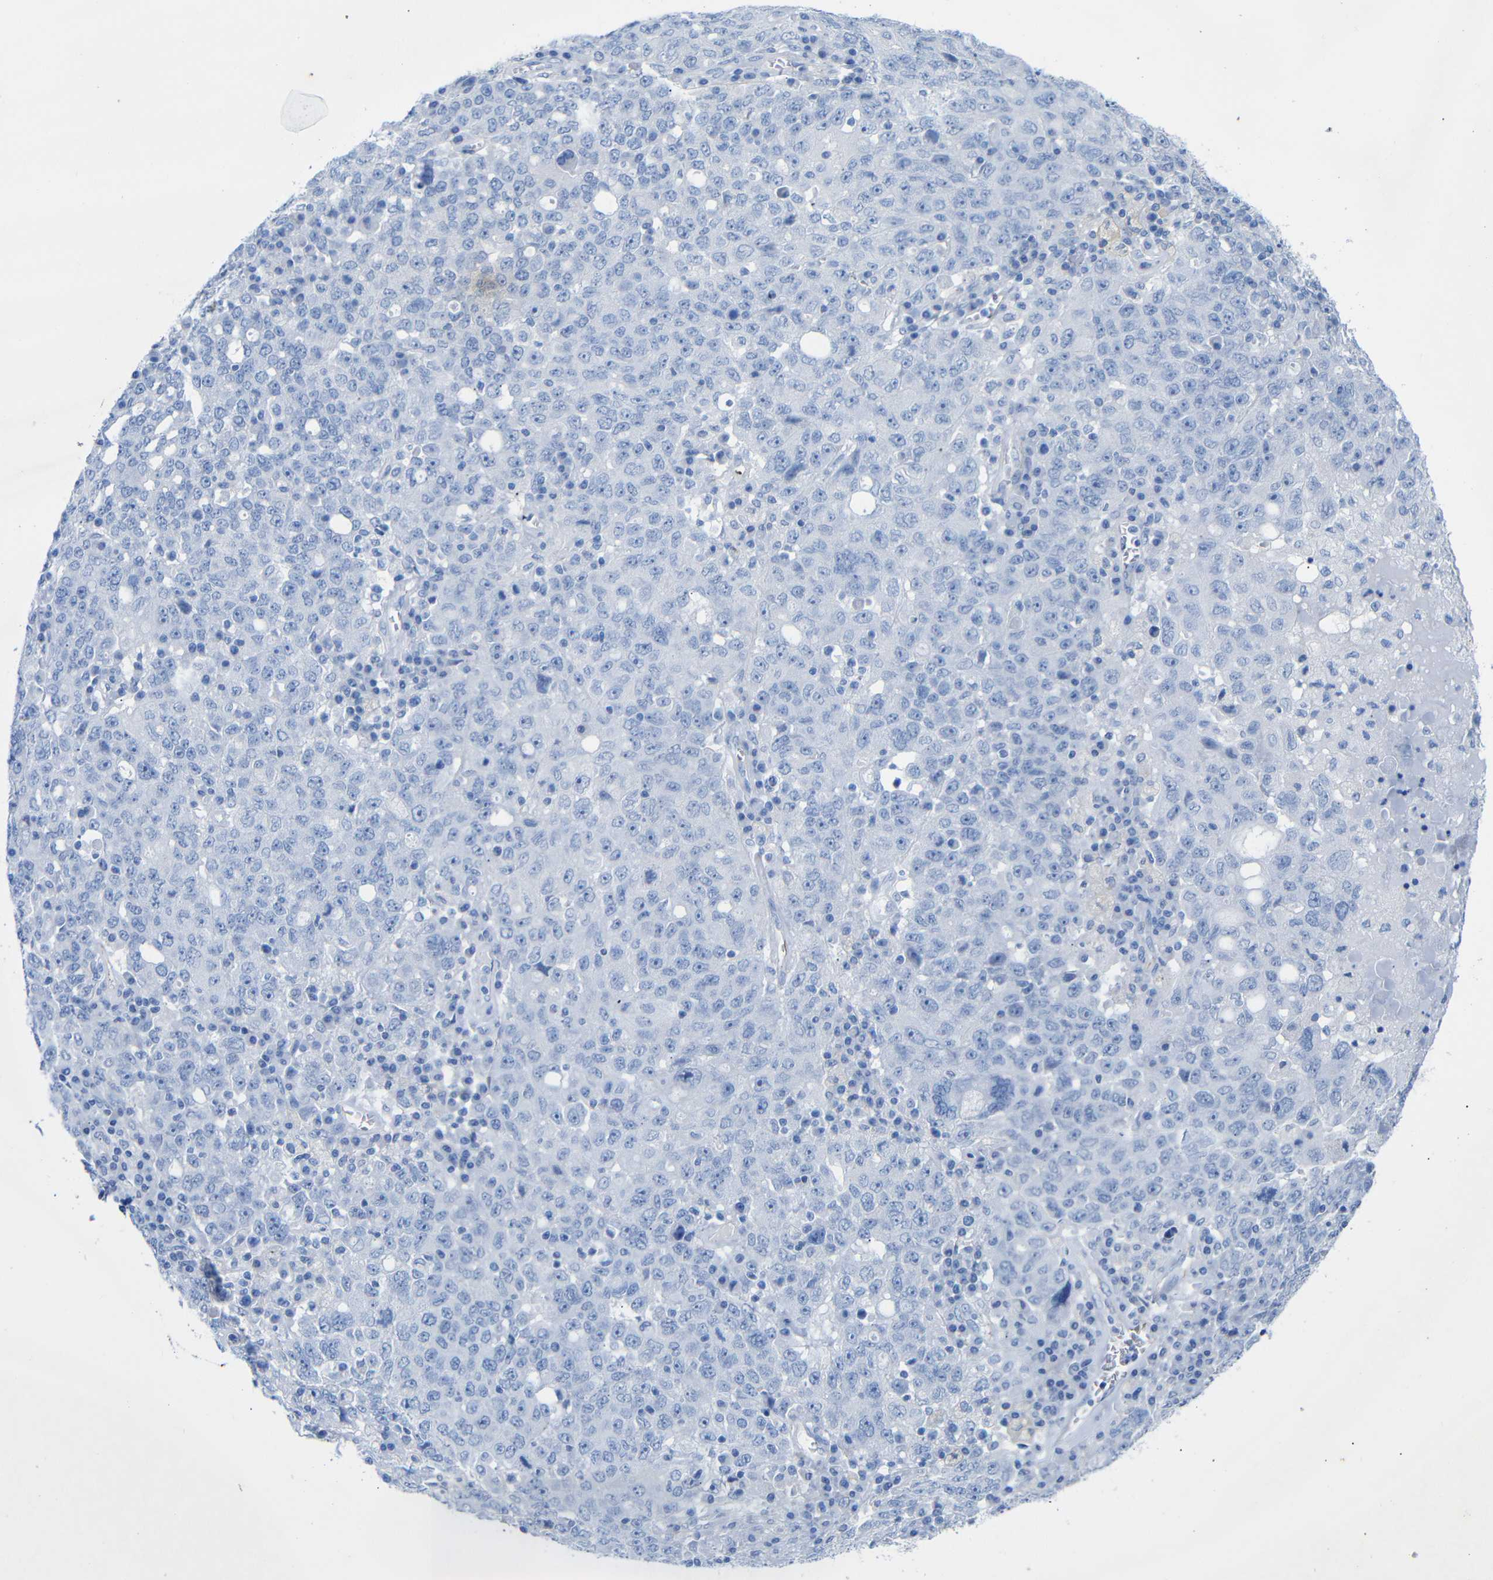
{"staining": {"intensity": "negative", "quantity": "none", "location": "none"}, "tissue": "ovarian cancer", "cell_type": "Tumor cells", "image_type": "cancer", "snomed": [{"axis": "morphology", "description": "Carcinoma, endometroid"}, {"axis": "topography", "description": "Ovary"}], "caption": "This is a photomicrograph of immunohistochemistry staining of ovarian cancer, which shows no positivity in tumor cells.", "gene": "CGNL1", "patient": {"sex": "female", "age": 62}}